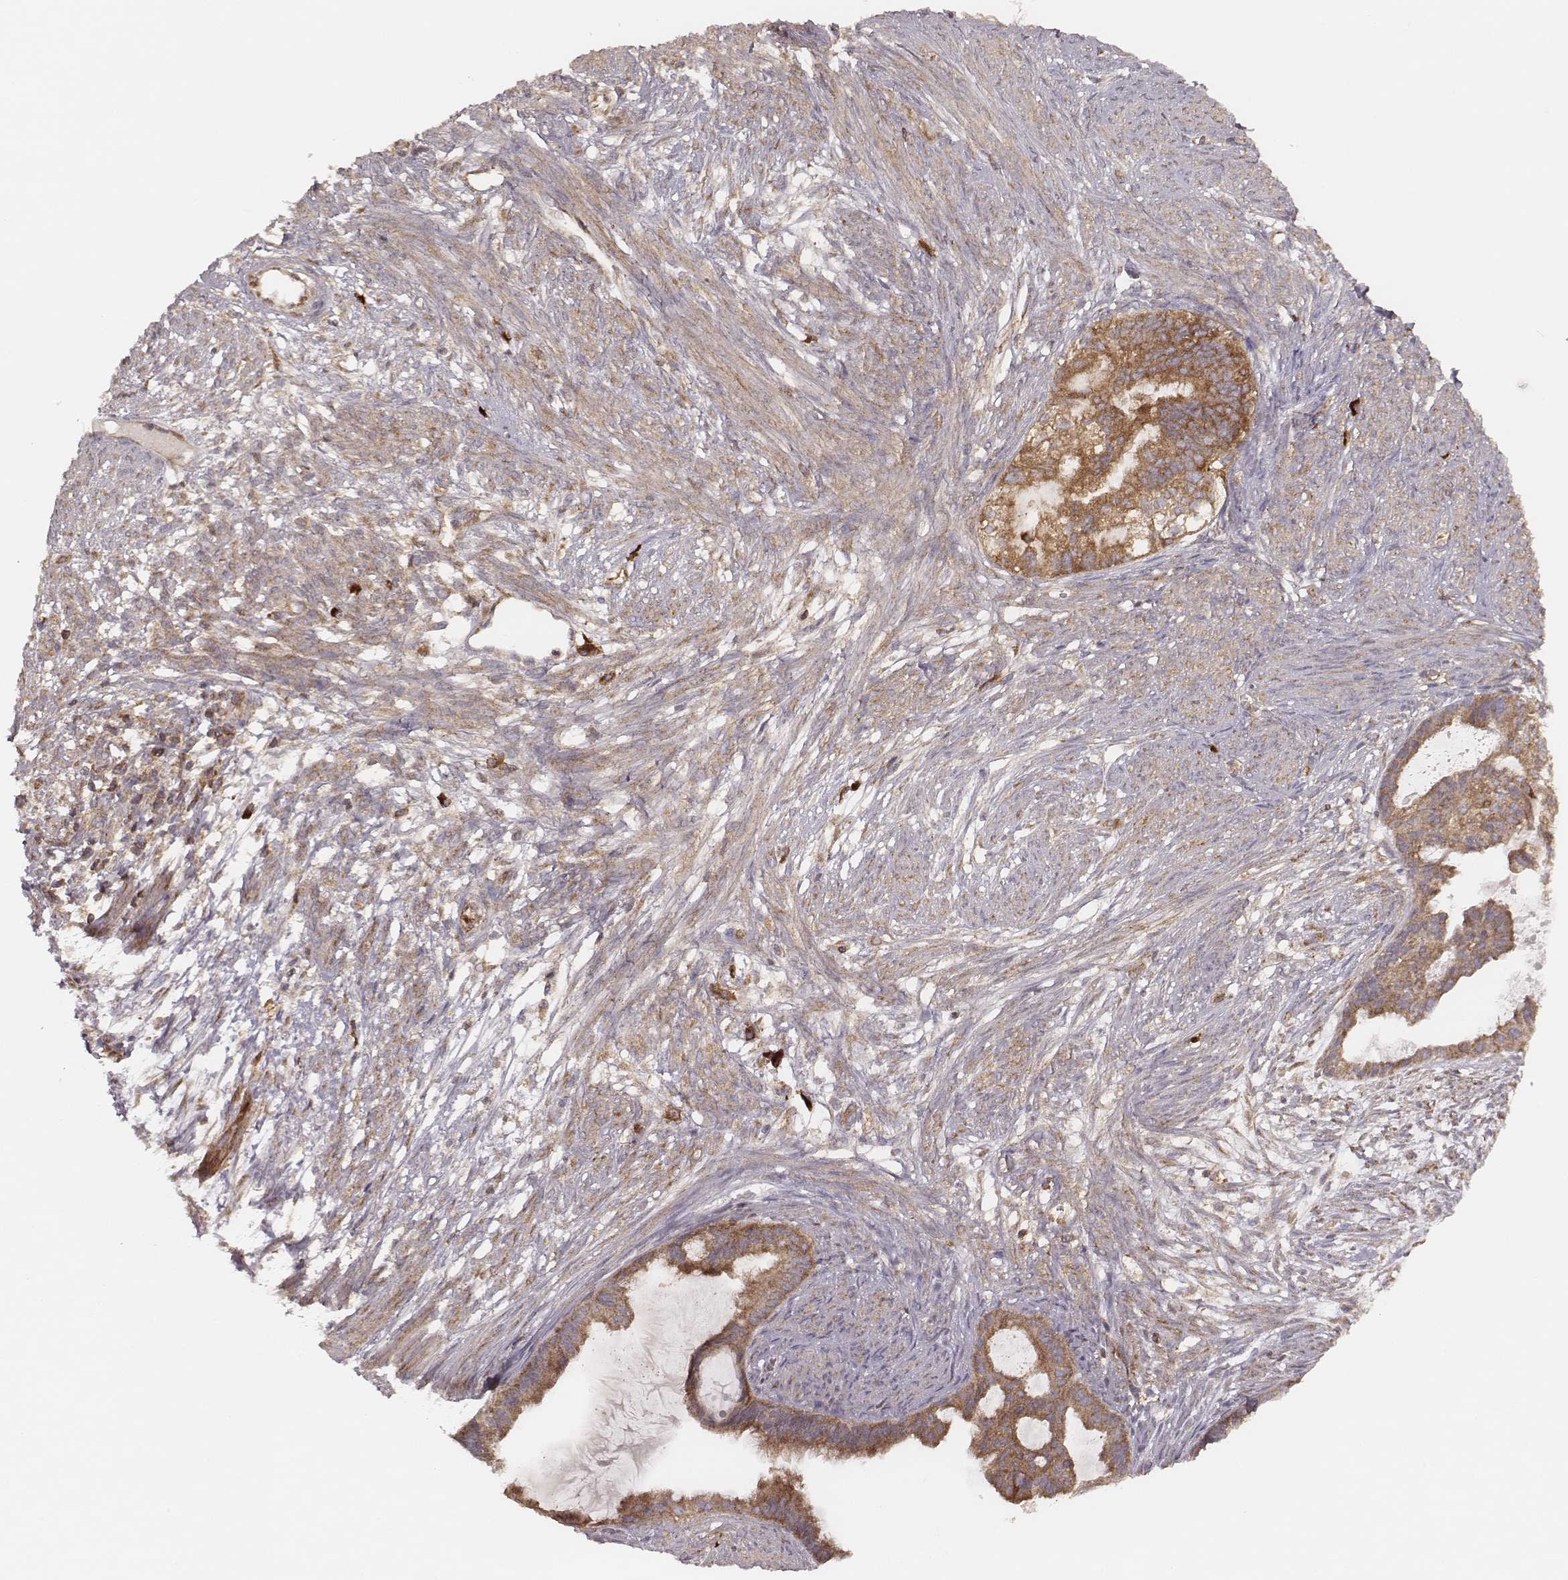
{"staining": {"intensity": "strong", "quantity": ">75%", "location": "cytoplasmic/membranous"}, "tissue": "endometrial cancer", "cell_type": "Tumor cells", "image_type": "cancer", "snomed": [{"axis": "morphology", "description": "Adenocarcinoma, NOS"}, {"axis": "topography", "description": "Endometrium"}], "caption": "Protein staining by immunohistochemistry (IHC) reveals strong cytoplasmic/membranous staining in about >75% of tumor cells in adenocarcinoma (endometrial).", "gene": "CARS1", "patient": {"sex": "female", "age": 86}}